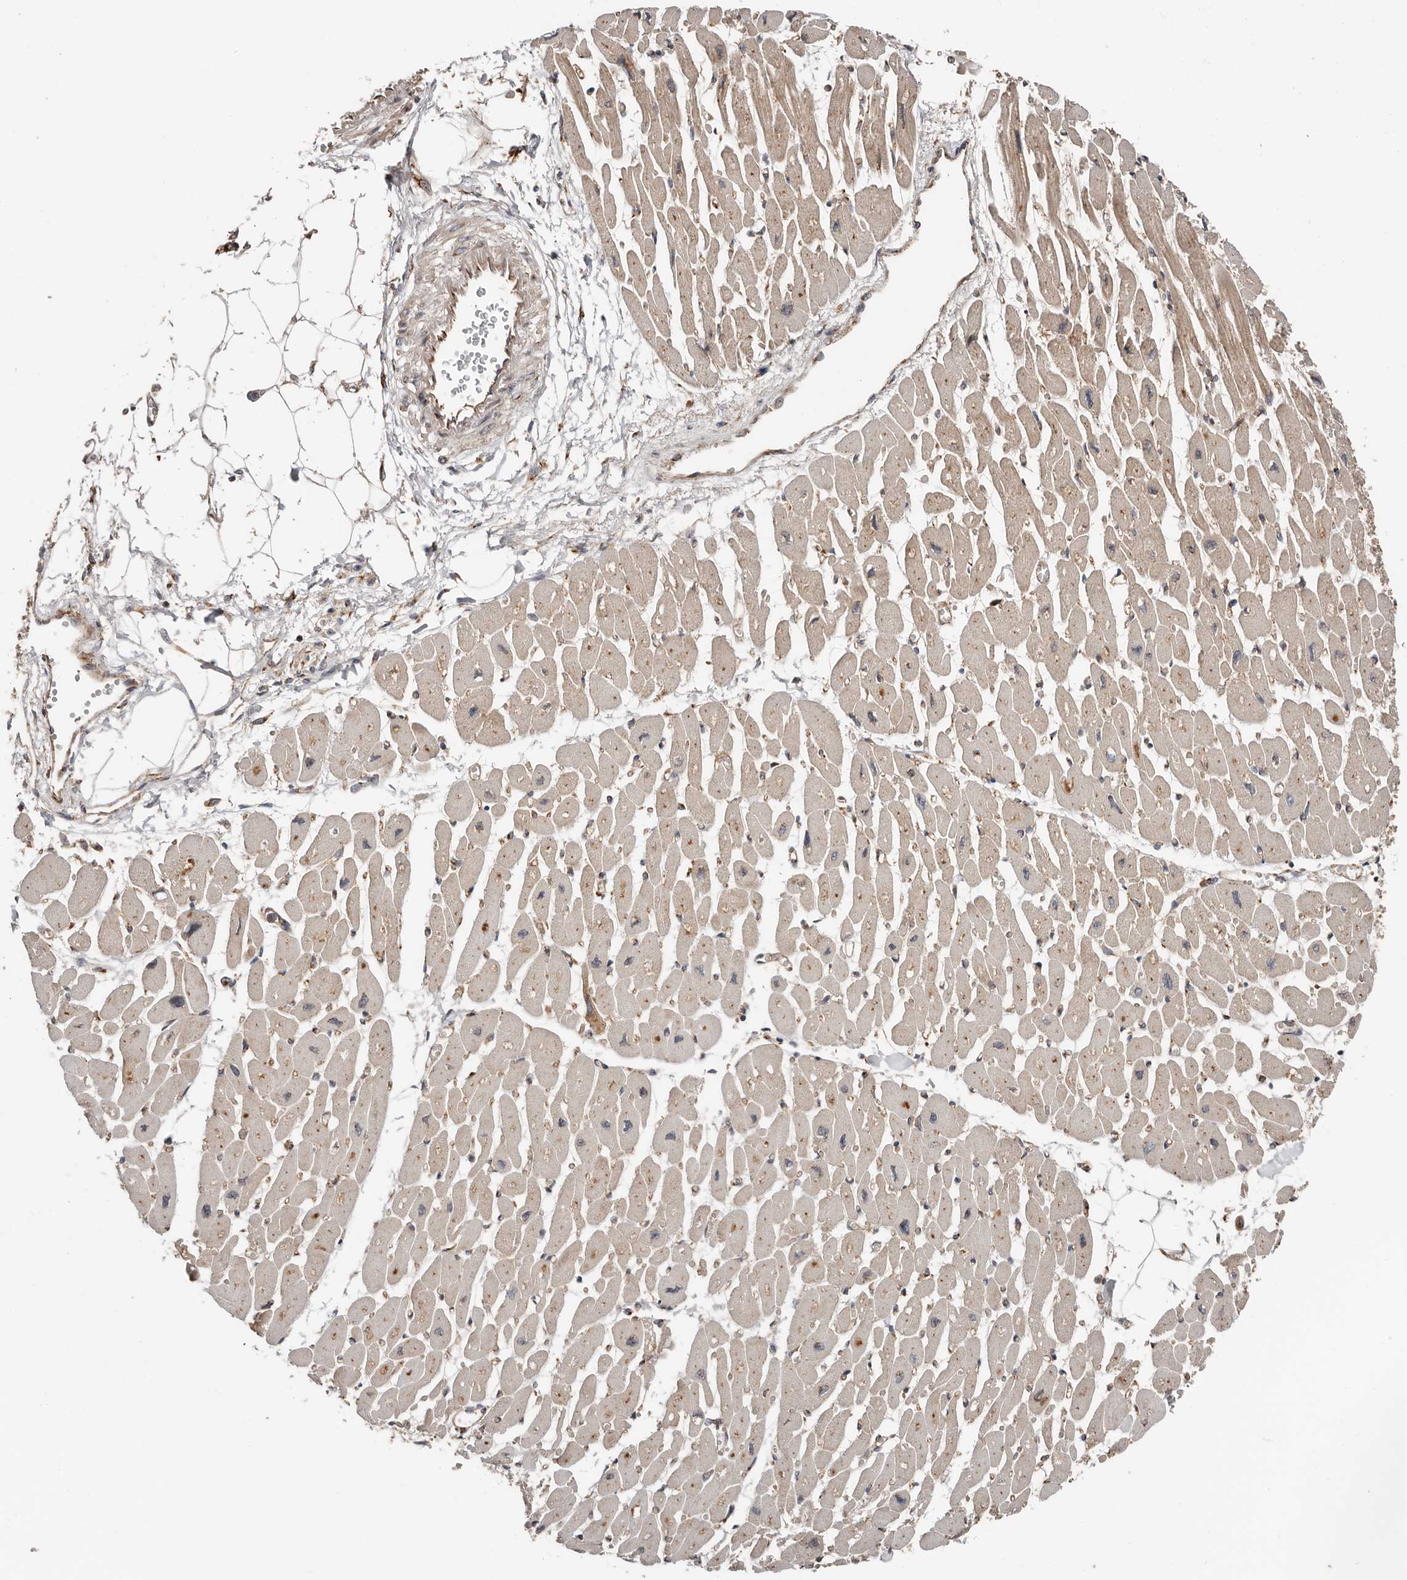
{"staining": {"intensity": "weak", "quantity": ">75%", "location": "cytoplasmic/membranous"}, "tissue": "heart muscle", "cell_type": "Cardiomyocytes", "image_type": "normal", "snomed": [{"axis": "morphology", "description": "Normal tissue, NOS"}, {"axis": "topography", "description": "Heart"}], "caption": "Brown immunohistochemical staining in benign human heart muscle shows weak cytoplasmic/membranous expression in about >75% of cardiomyocytes.", "gene": "COG1", "patient": {"sex": "female", "age": 54}}